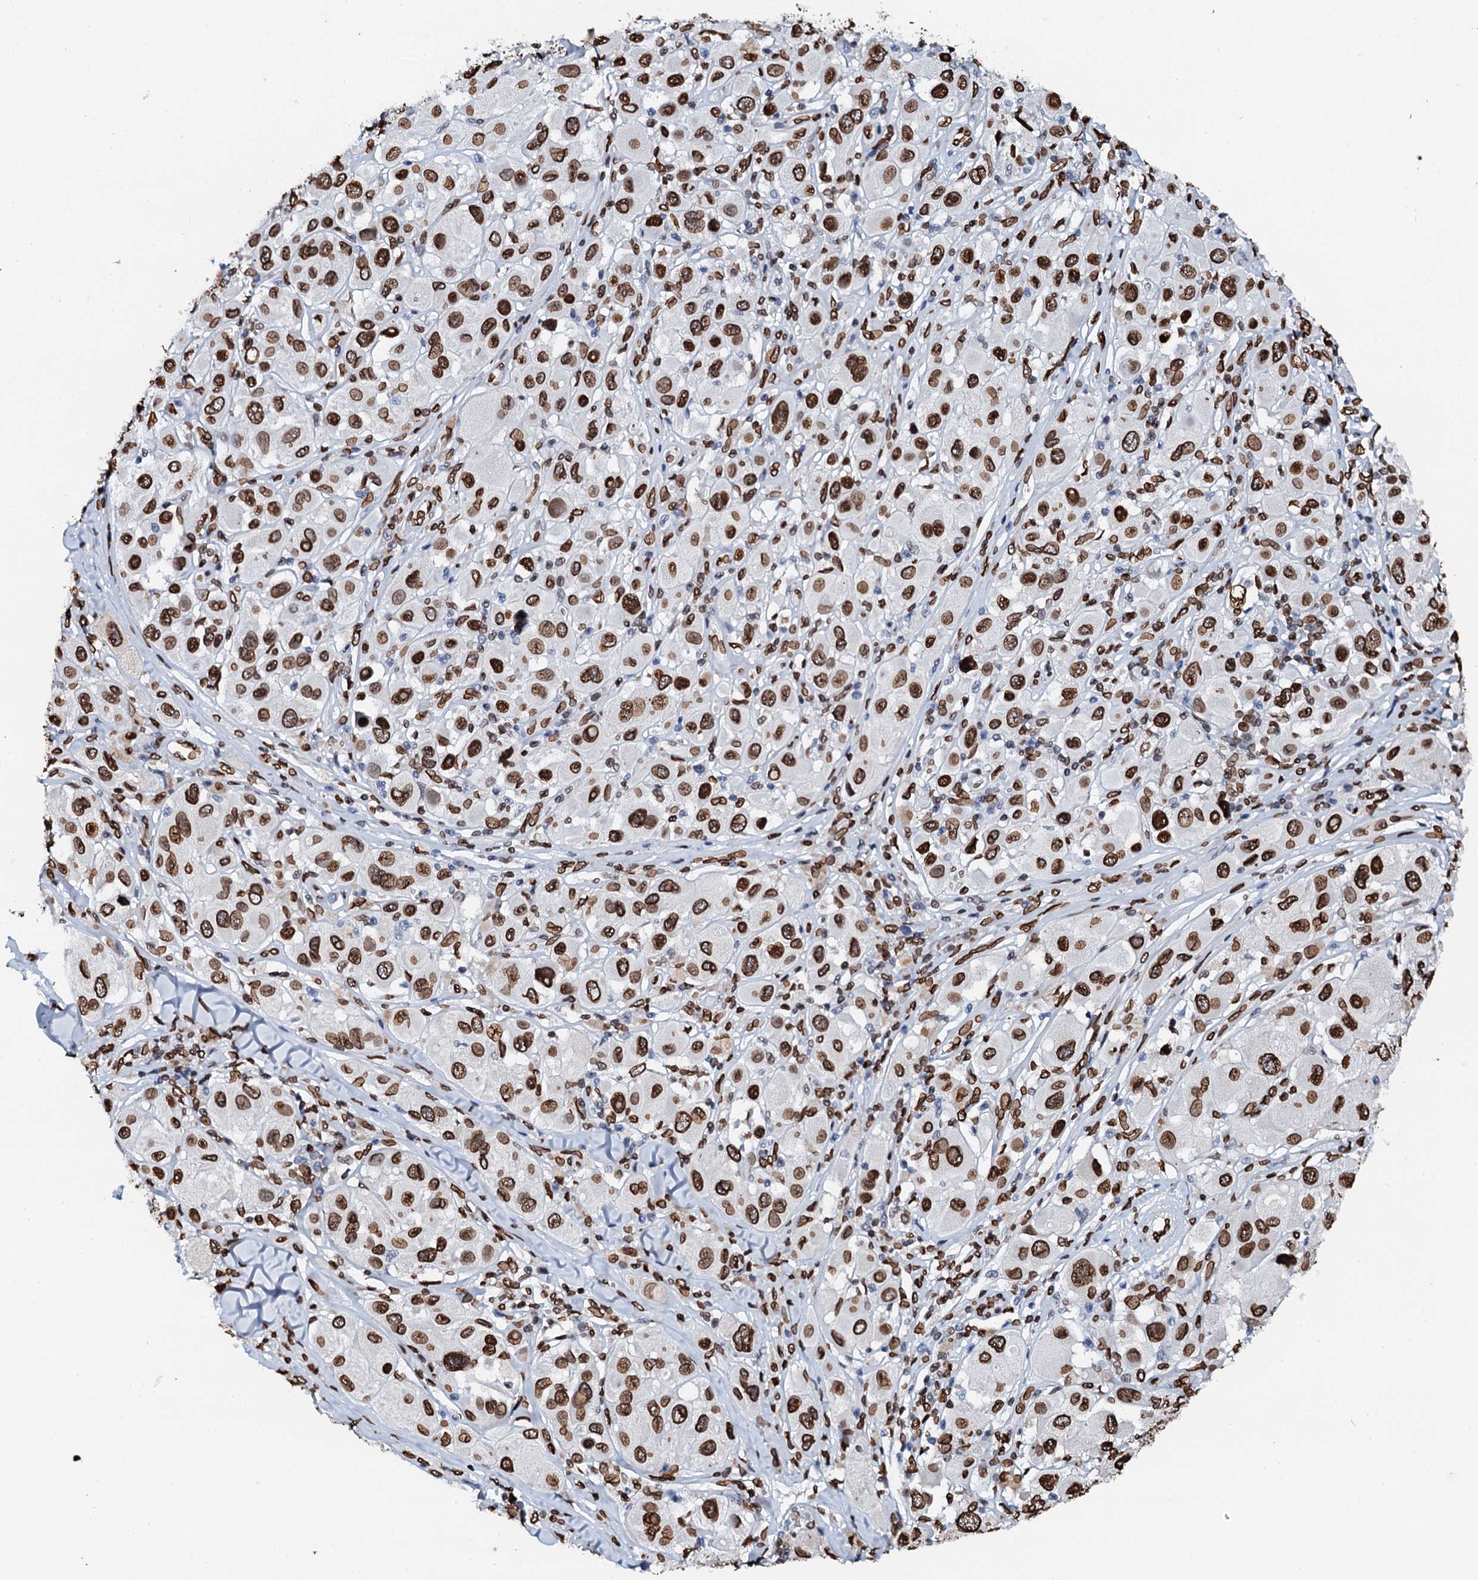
{"staining": {"intensity": "strong", "quantity": ">75%", "location": "nuclear"}, "tissue": "melanoma", "cell_type": "Tumor cells", "image_type": "cancer", "snomed": [{"axis": "morphology", "description": "Malignant melanoma, Metastatic site"}, {"axis": "topography", "description": "Skin"}], "caption": "Melanoma tissue displays strong nuclear expression in about >75% of tumor cells, visualized by immunohistochemistry. The staining was performed using DAB (3,3'-diaminobenzidine), with brown indicating positive protein expression. Nuclei are stained blue with hematoxylin.", "gene": "KATNAL2", "patient": {"sex": "male", "age": 41}}